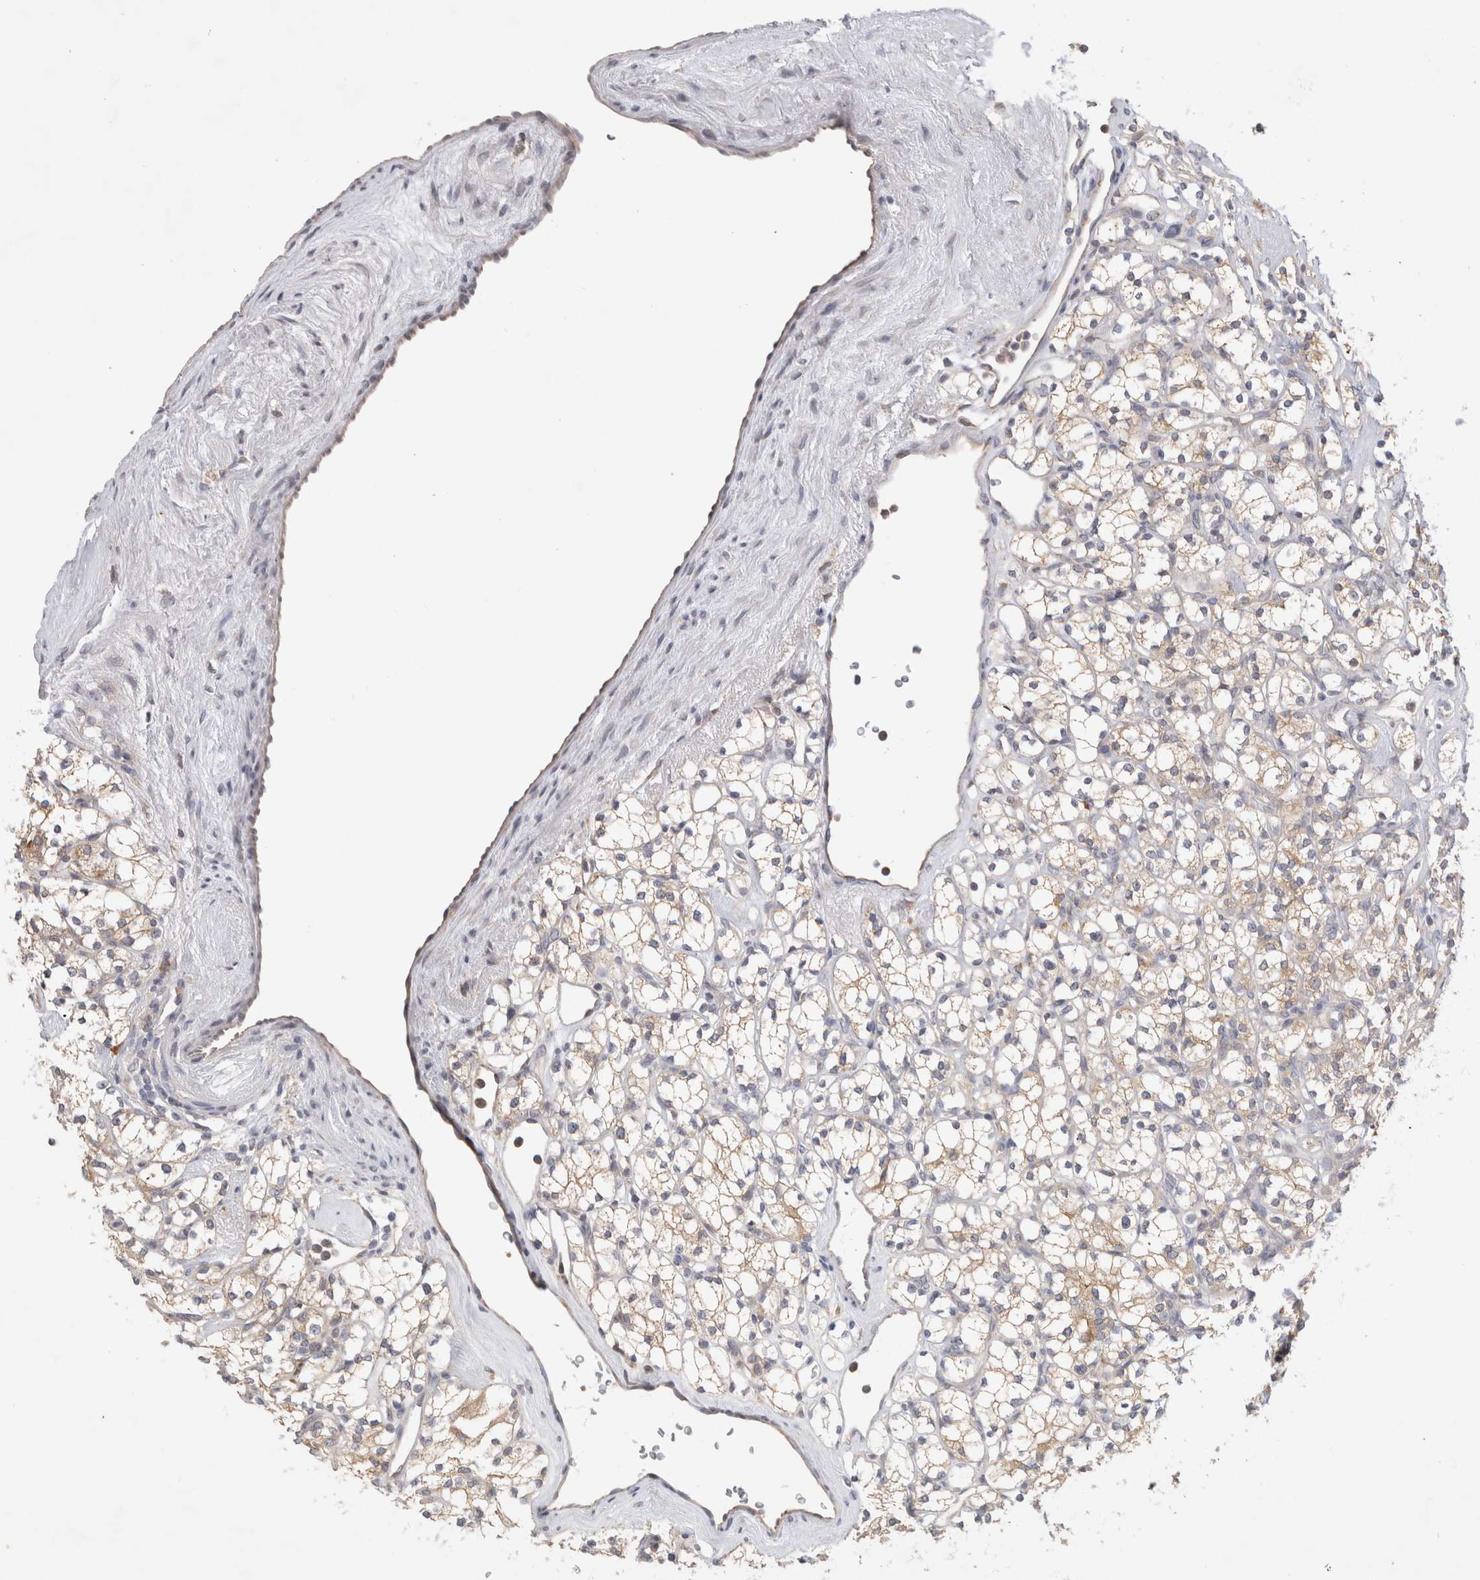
{"staining": {"intensity": "weak", "quantity": "<25%", "location": "cytoplasmic/membranous"}, "tissue": "renal cancer", "cell_type": "Tumor cells", "image_type": "cancer", "snomed": [{"axis": "morphology", "description": "Adenocarcinoma, NOS"}, {"axis": "topography", "description": "Kidney"}], "caption": "This is an immunohistochemistry (IHC) histopathology image of human renal cancer (adenocarcinoma). There is no expression in tumor cells.", "gene": "NEDD4L", "patient": {"sex": "male", "age": 77}}